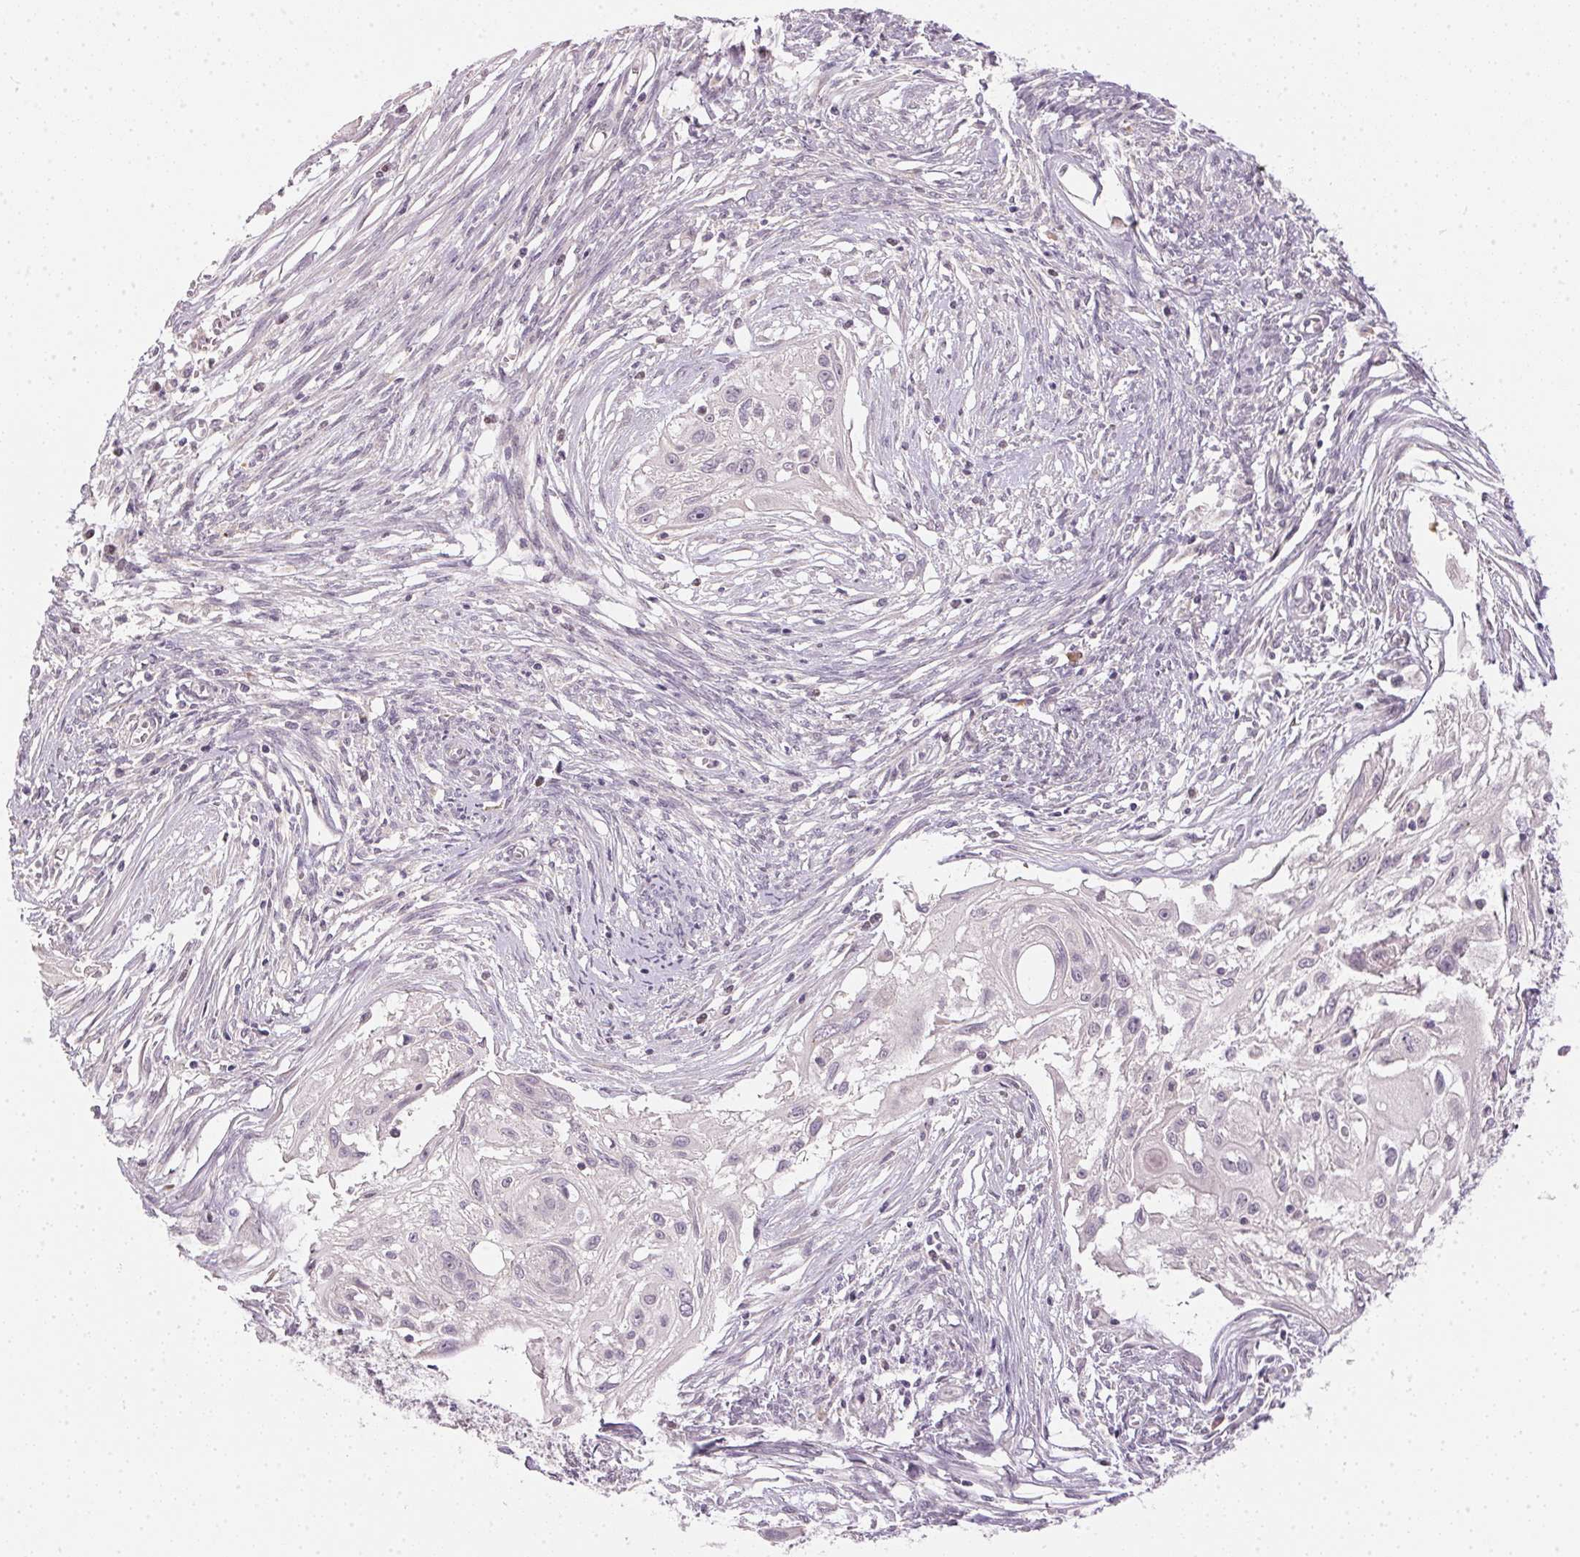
{"staining": {"intensity": "negative", "quantity": "none", "location": "none"}, "tissue": "cervical cancer", "cell_type": "Tumor cells", "image_type": "cancer", "snomed": [{"axis": "morphology", "description": "Squamous cell carcinoma, NOS"}, {"axis": "topography", "description": "Cervix"}], "caption": "This is a micrograph of IHC staining of cervical squamous cell carcinoma, which shows no positivity in tumor cells.", "gene": "TTC23L", "patient": {"sex": "female", "age": 49}}